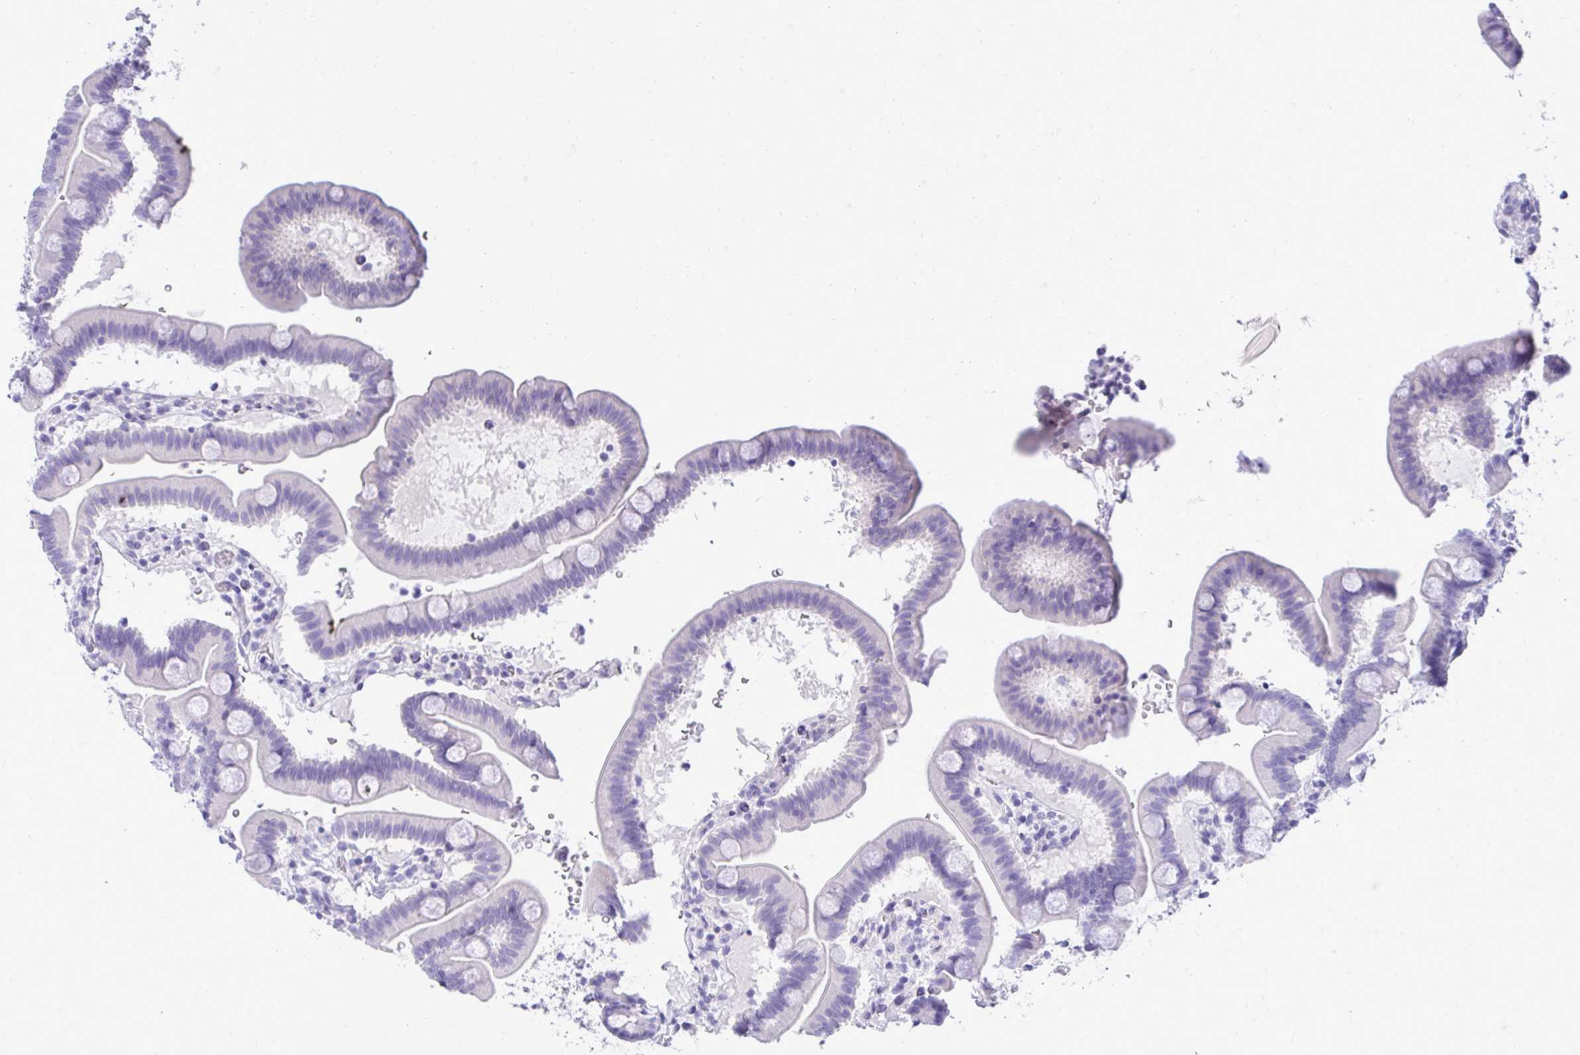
{"staining": {"intensity": "negative", "quantity": "none", "location": "none"}, "tissue": "duodenum", "cell_type": "Glandular cells", "image_type": "normal", "snomed": [{"axis": "morphology", "description": "Normal tissue, NOS"}, {"axis": "topography", "description": "Duodenum"}], "caption": "High magnification brightfield microscopy of normal duodenum stained with DAB (brown) and counterstained with hematoxylin (blue): glandular cells show no significant staining.", "gene": "PGM2L1", "patient": {"sex": "male", "age": 59}}